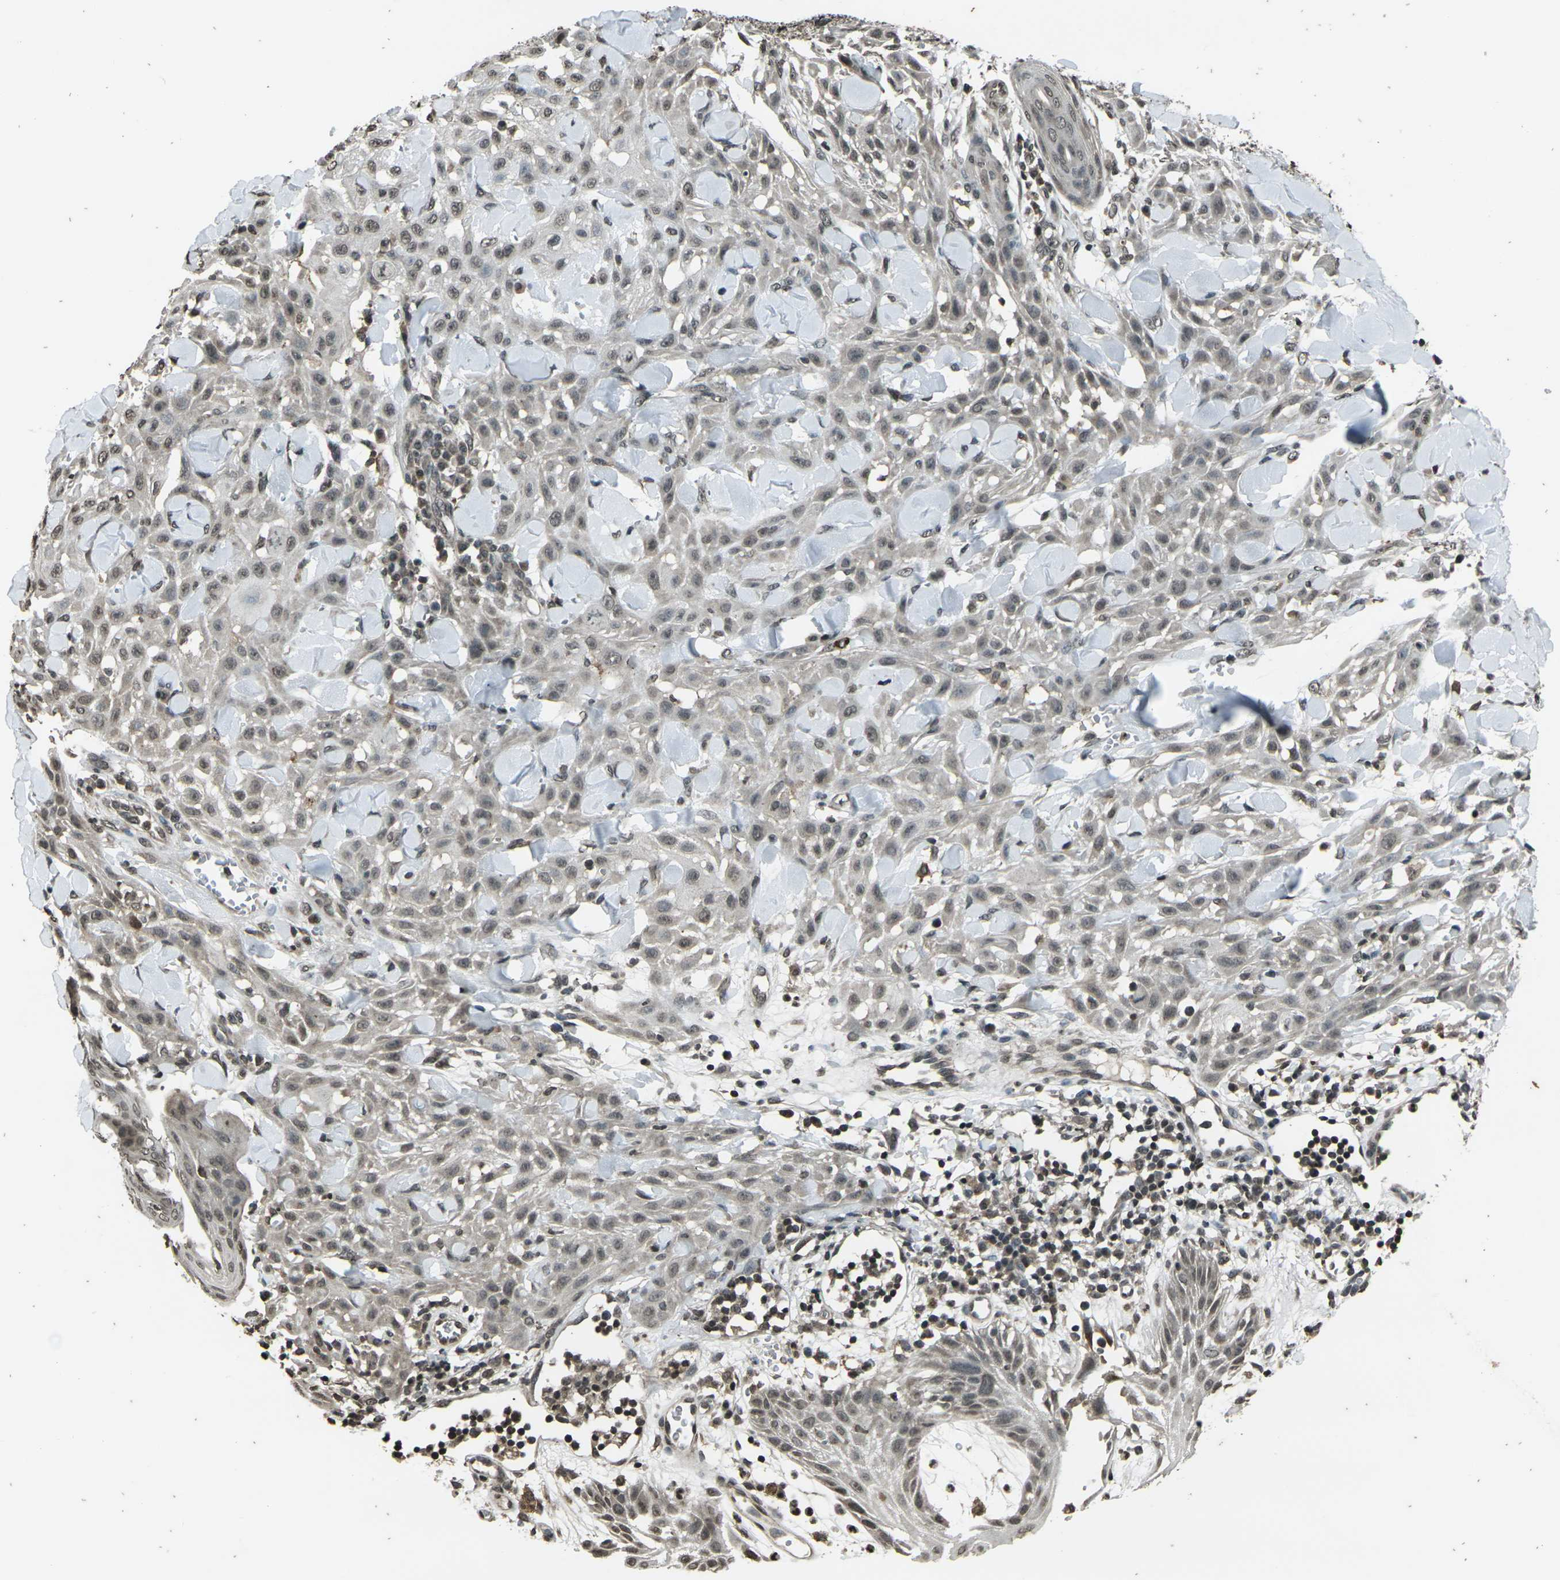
{"staining": {"intensity": "weak", "quantity": ">75%", "location": "cytoplasmic/membranous,nuclear"}, "tissue": "skin cancer", "cell_type": "Tumor cells", "image_type": "cancer", "snomed": [{"axis": "morphology", "description": "Squamous cell carcinoma, NOS"}, {"axis": "topography", "description": "Skin"}], "caption": "Squamous cell carcinoma (skin) stained with a protein marker shows weak staining in tumor cells.", "gene": "PRPF8", "patient": {"sex": "male", "age": 24}}